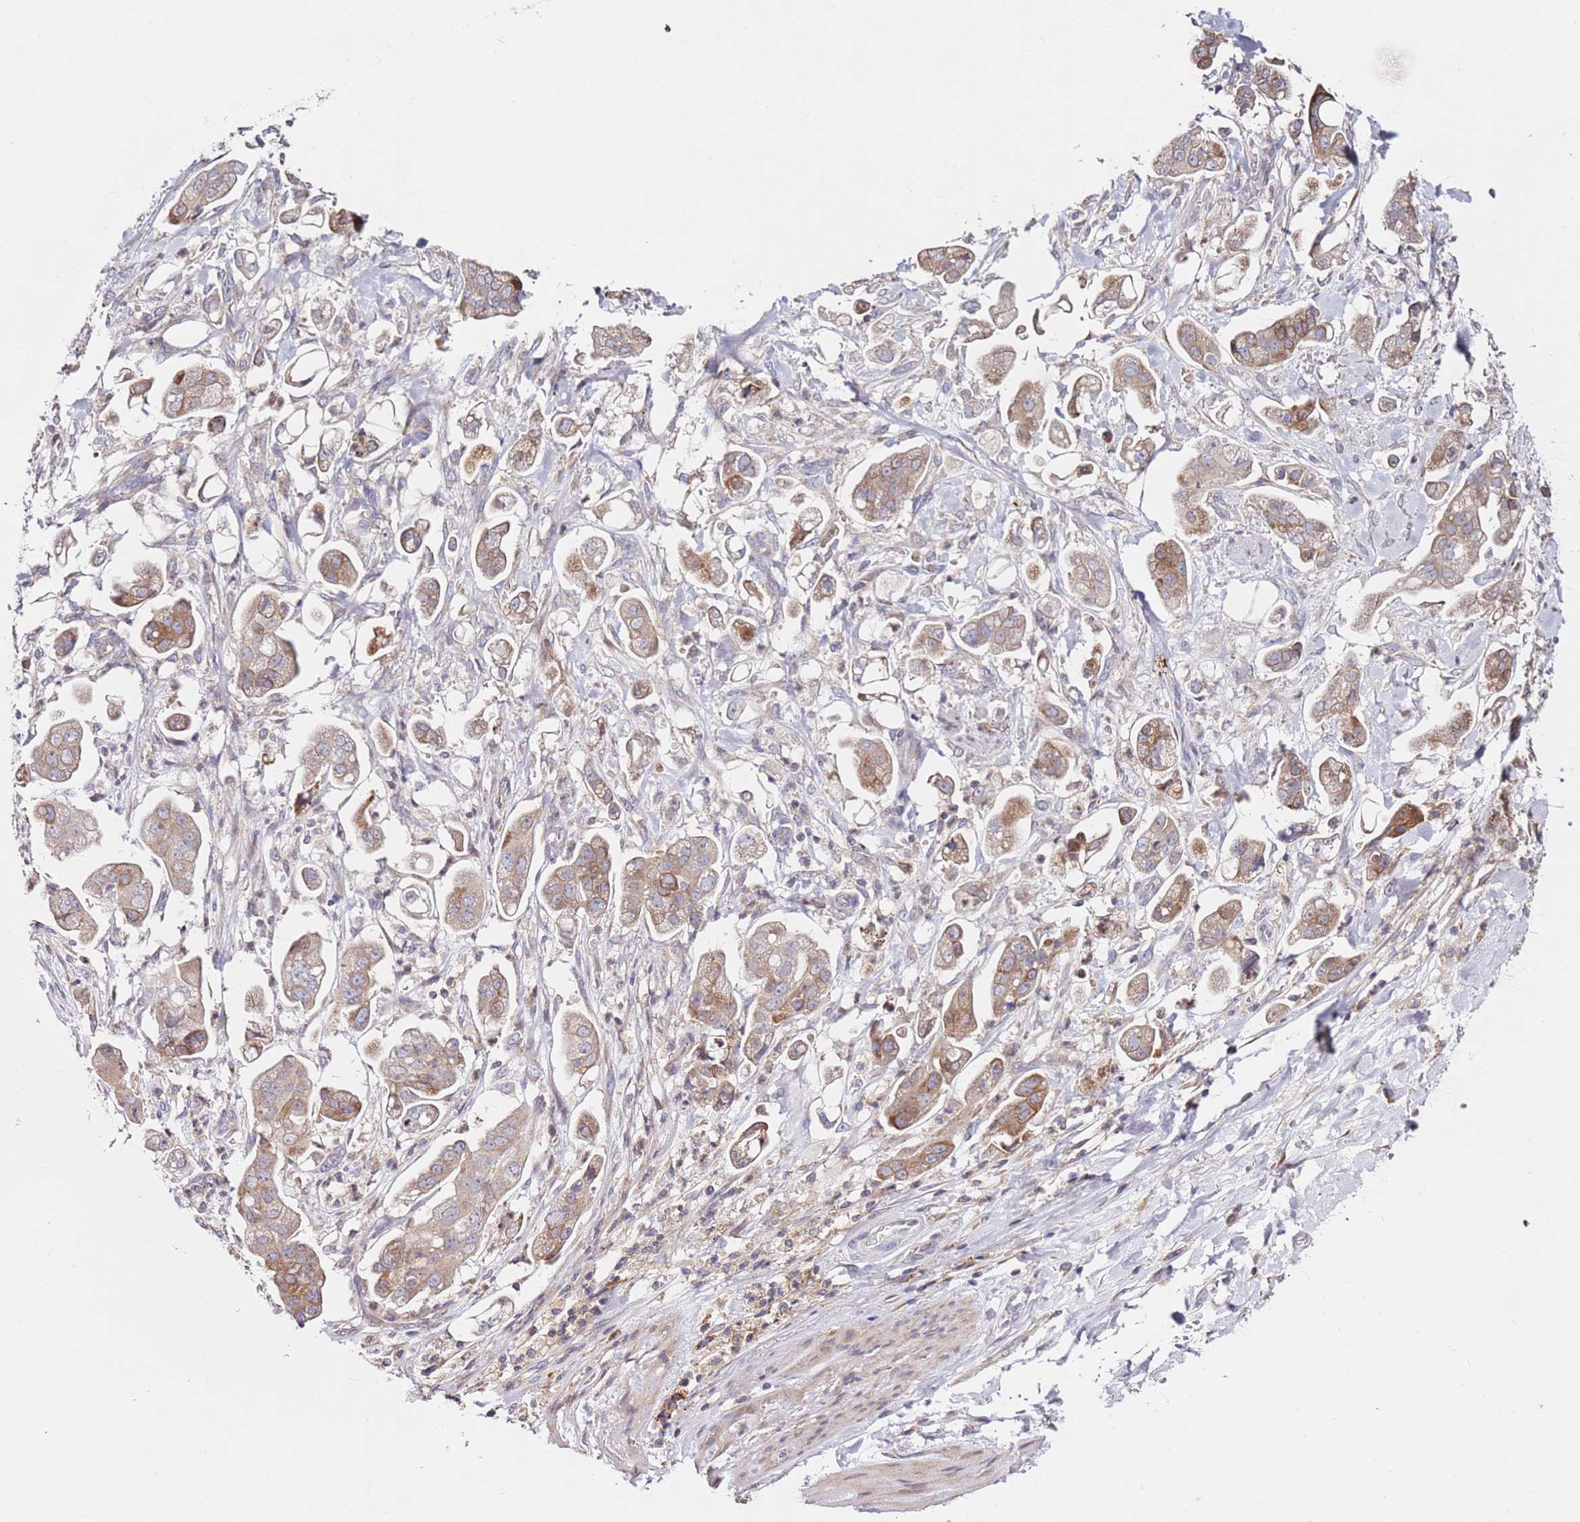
{"staining": {"intensity": "moderate", "quantity": ">75%", "location": "cytoplasmic/membranous"}, "tissue": "stomach cancer", "cell_type": "Tumor cells", "image_type": "cancer", "snomed": [{"axis": "morphology", "description": "Adenocarcinoma, NOS"}, {"axis": "topography", "description": "Stomach"}], "caption": "An immunohistochemistry image of tumor tissue is shown. Protein staining in brown shows moderate cytoplasmic/membranous positivity in stomach cancer (adenocarcinoma) within tumor cells. The protein of interest is stained brown, and the nuclei are stained in blue (DAB (3,3'-diaminobenzidine) IHC with brightfield microscopy, high magnification).", "gene": "CNOT9", "patient": {"sex": "male", "age": 62}}